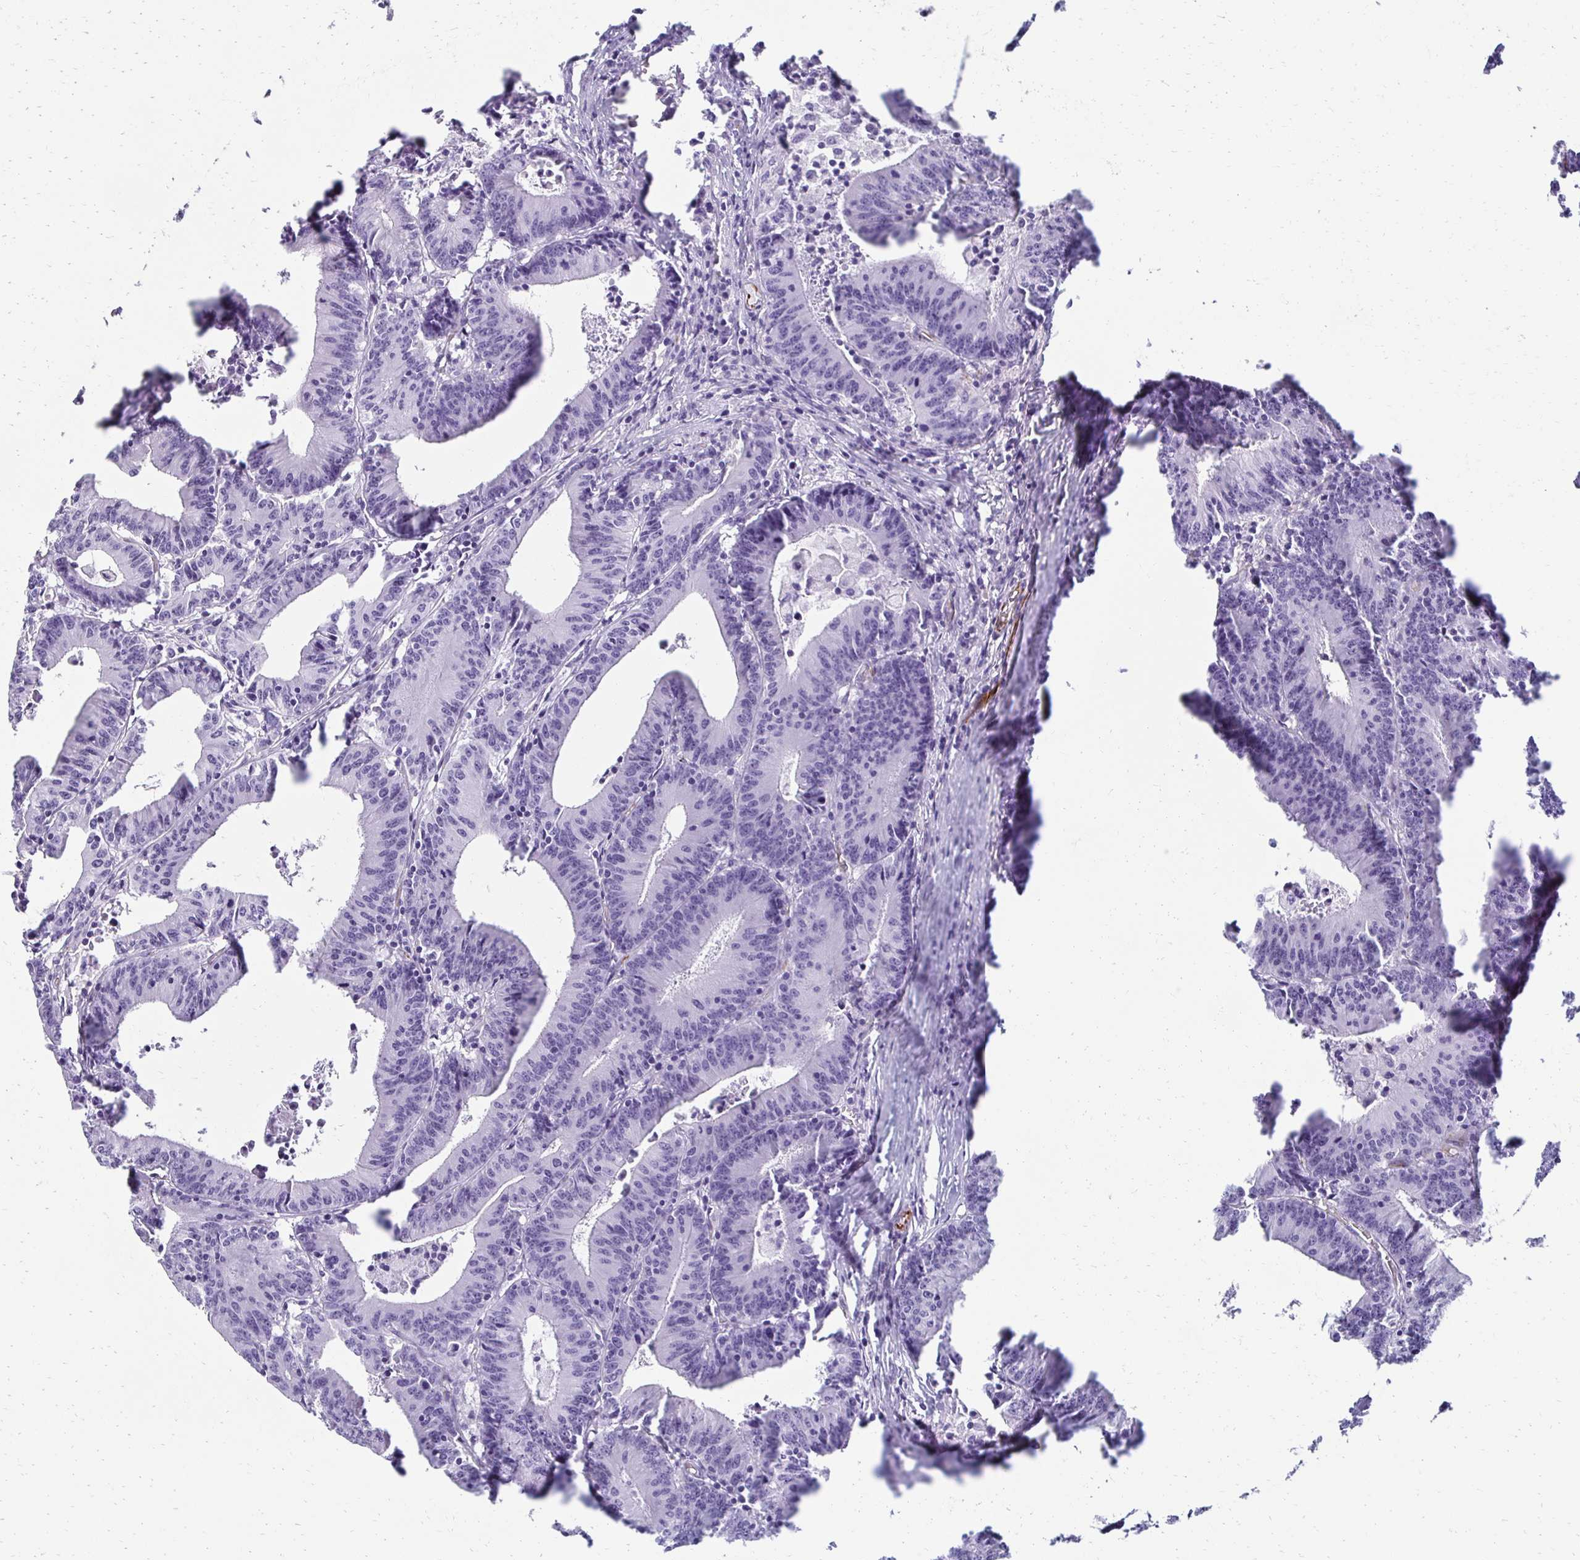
{"staining": {"intensity": "negative", "quantity": "none", "location": "none"}, "tissue": "colorectal cancer", "cell_type": "Tumor cells", "image_type": "cancer", "snomed": [{"axis": "morphology", "description": "Adenocarcinoma, NOS"}, {"axis": "topography", "description": "Colon"}], "caption": "Human colorectal cancer (adenocarcinoma) stained for a protein using immunohistochemistry (IHC) reveals no positivity in tumor cells.", "gene": "TMEM54", "patient": {"sex": "female", "age": 78}}